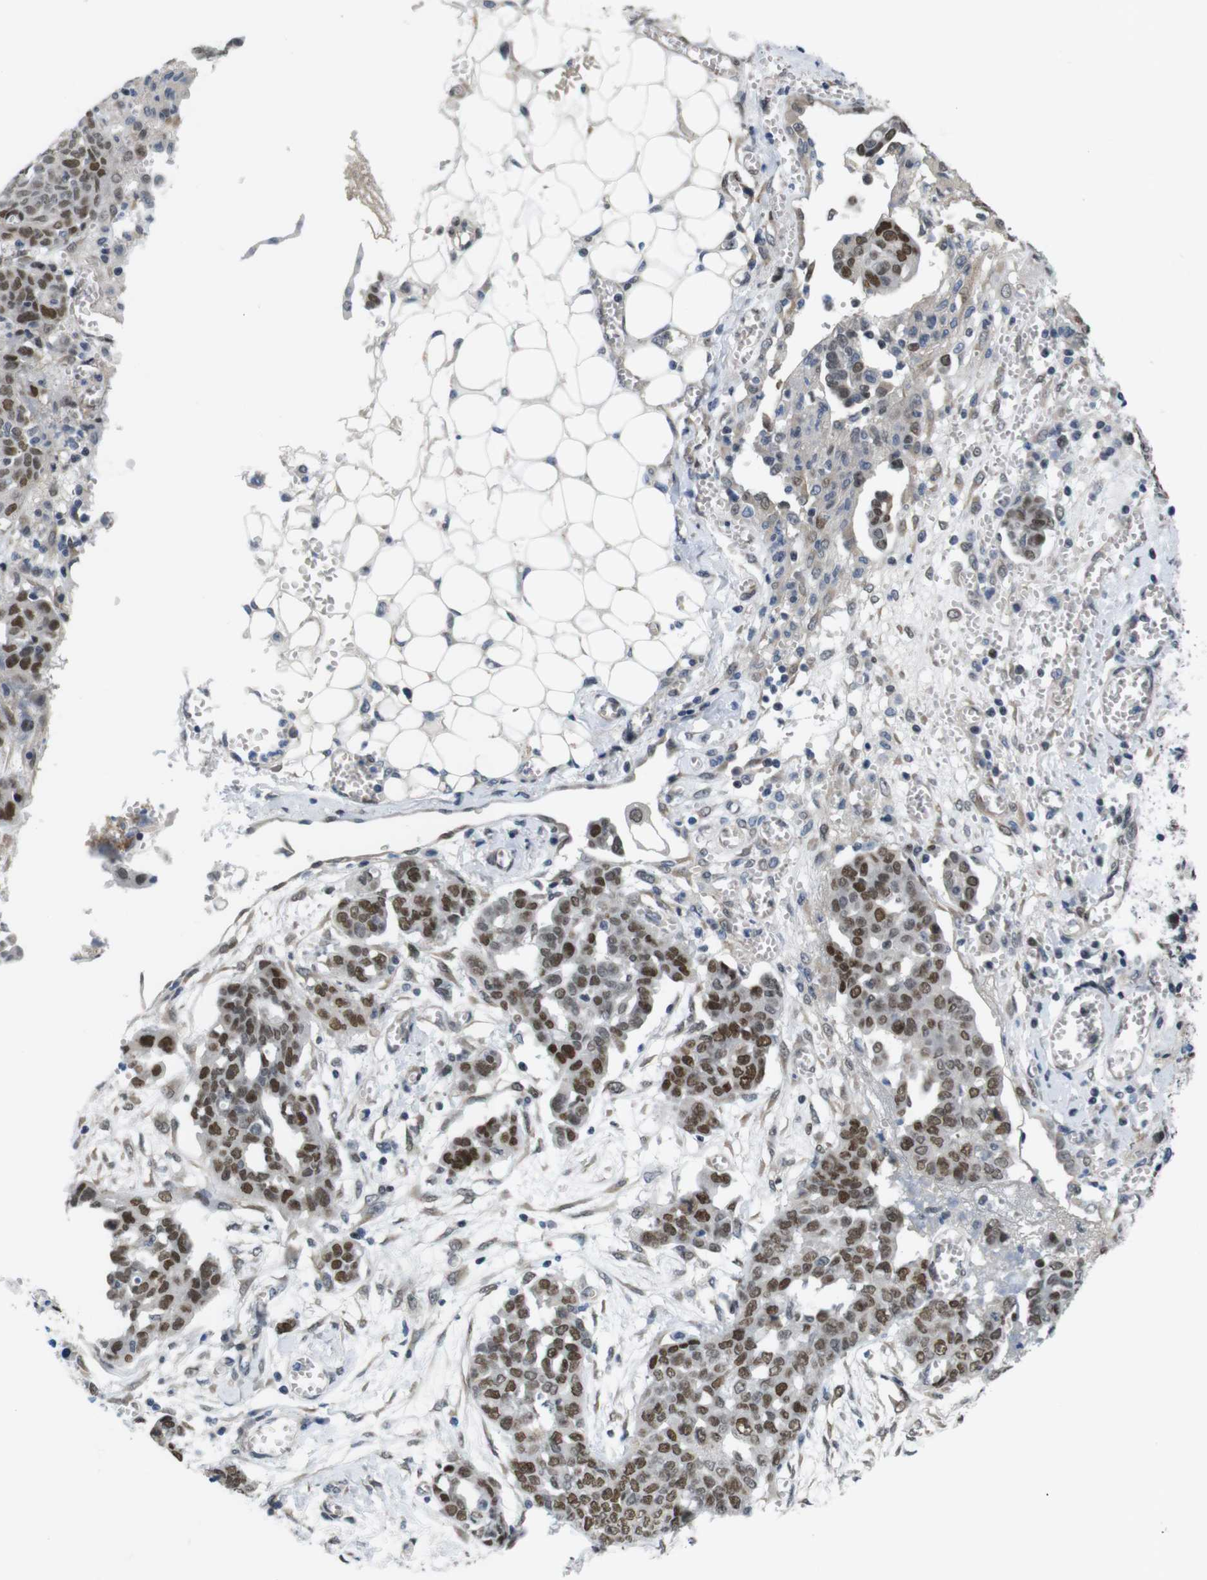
{"staining": {"intensity": "moderate", "quantity": ">75%", "location": "nuclear"}, "tissue": "ovarian cancer", "cell_type": "Tumor cells", "image_type": "cancer", "snomed": [{"axis": "morphology", "description": "Cystadenocarcinoma, serous, NOS"}, {"axis": "topography", "description": "Soft tissue"}, {"axis": "topography", "description": "Ovary"}], "caption": "This is an image of immunohistochemistry staining of ovarian cancer (serous cystadenocarcinoma), which shows moderate staining in the nuclear of tumor cells.", "gene": "SMCO2", "patient": {"sex": "female", "age": 57}}